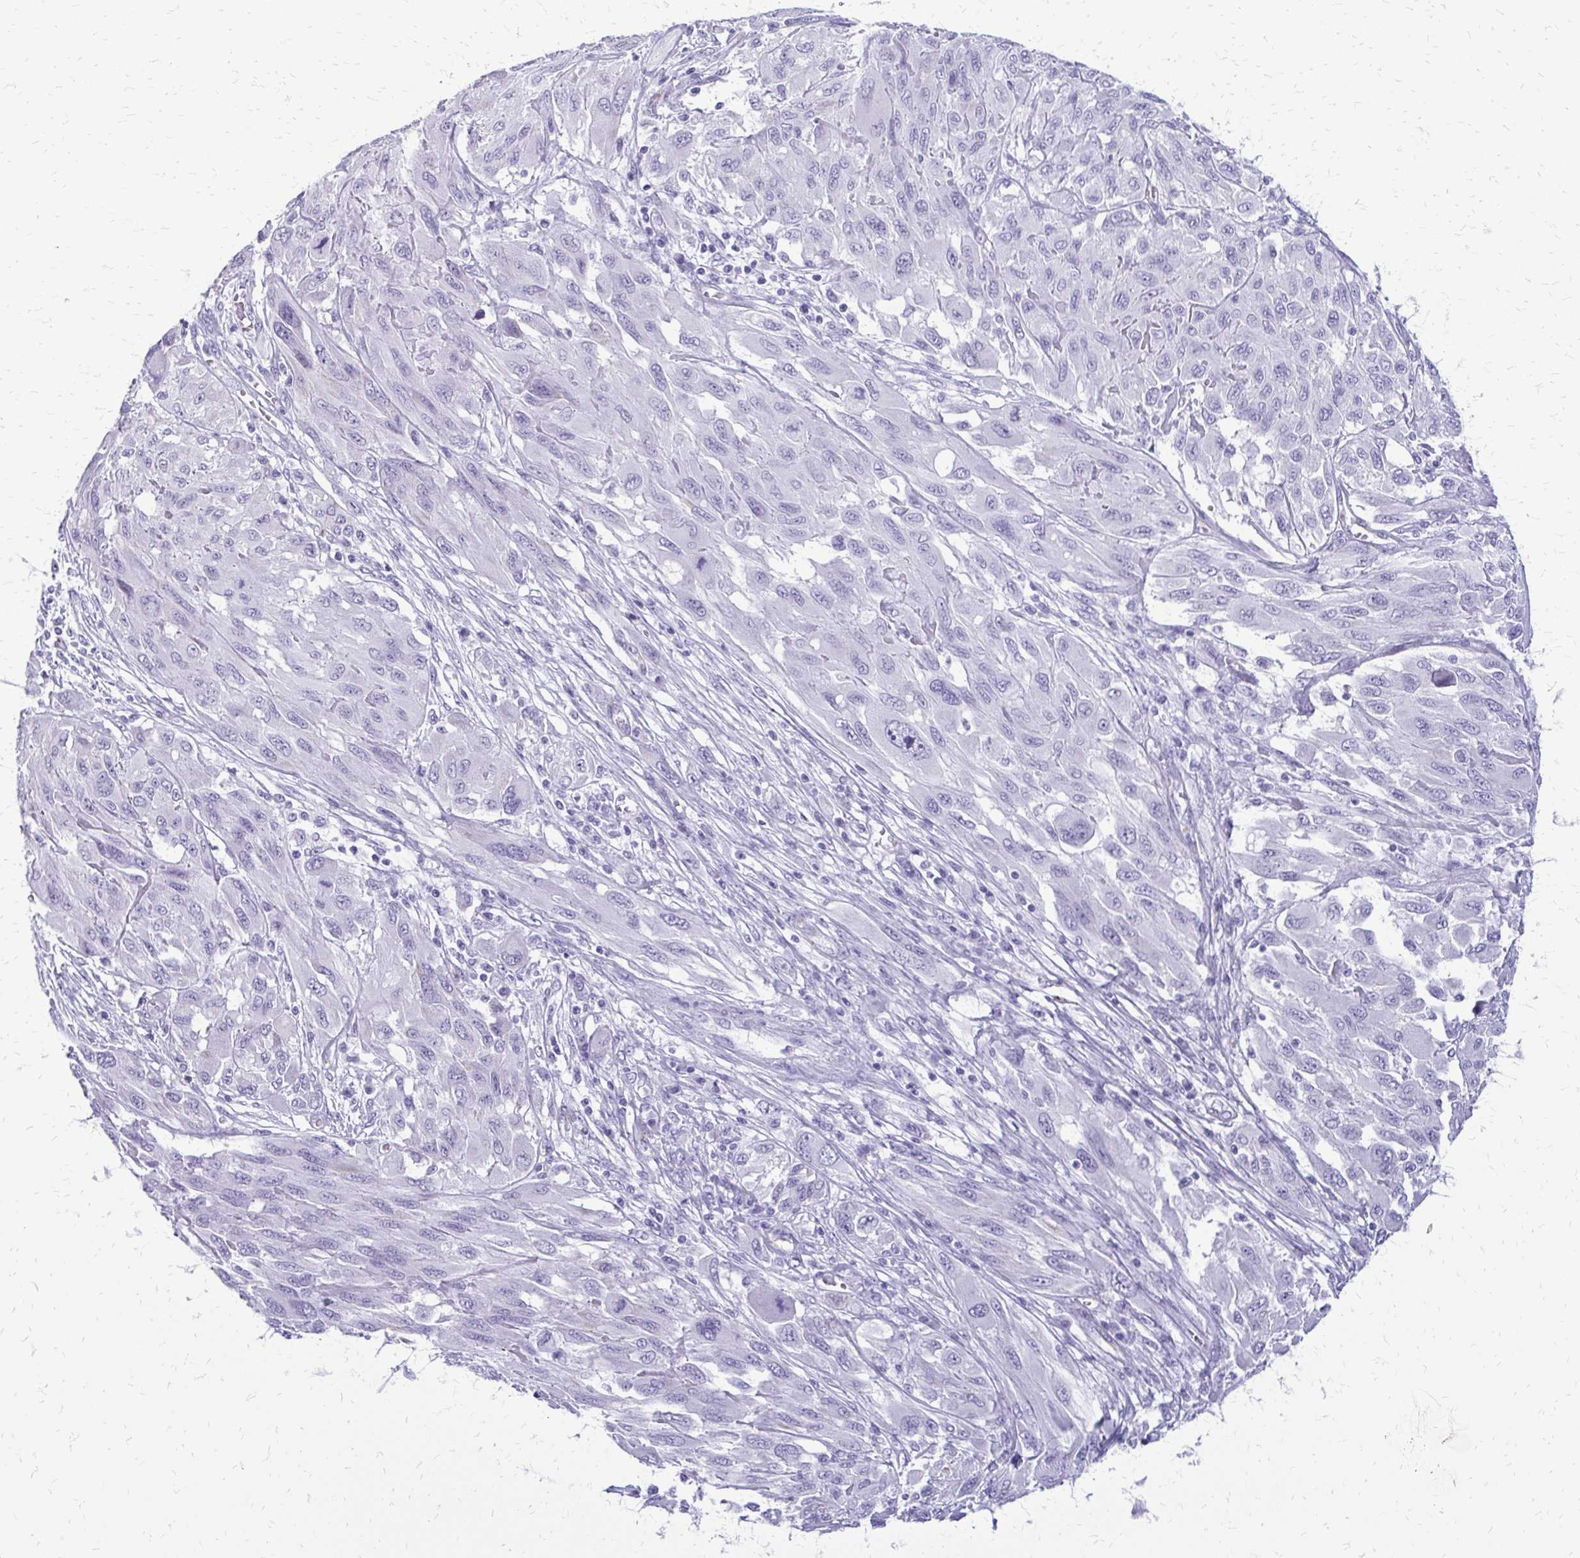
{"staining": {"intensity": "negative", "quantity": "none", "location": "none"}, "tissue": "melanoma", "cell_type": "Tumor cells", "image_type": "cancer", "snomed": [{"axis": "morphology", "description": "Malignant melanoma, NOS"}, {"axis": "topography", "description": "Skin"}], "caption": "Malignant melanoma was stained to show a protein in brown. There is no significant expression in tumor cells.", "gene": "FAM162B", "patient": {"sex": "female", "age": 91}}